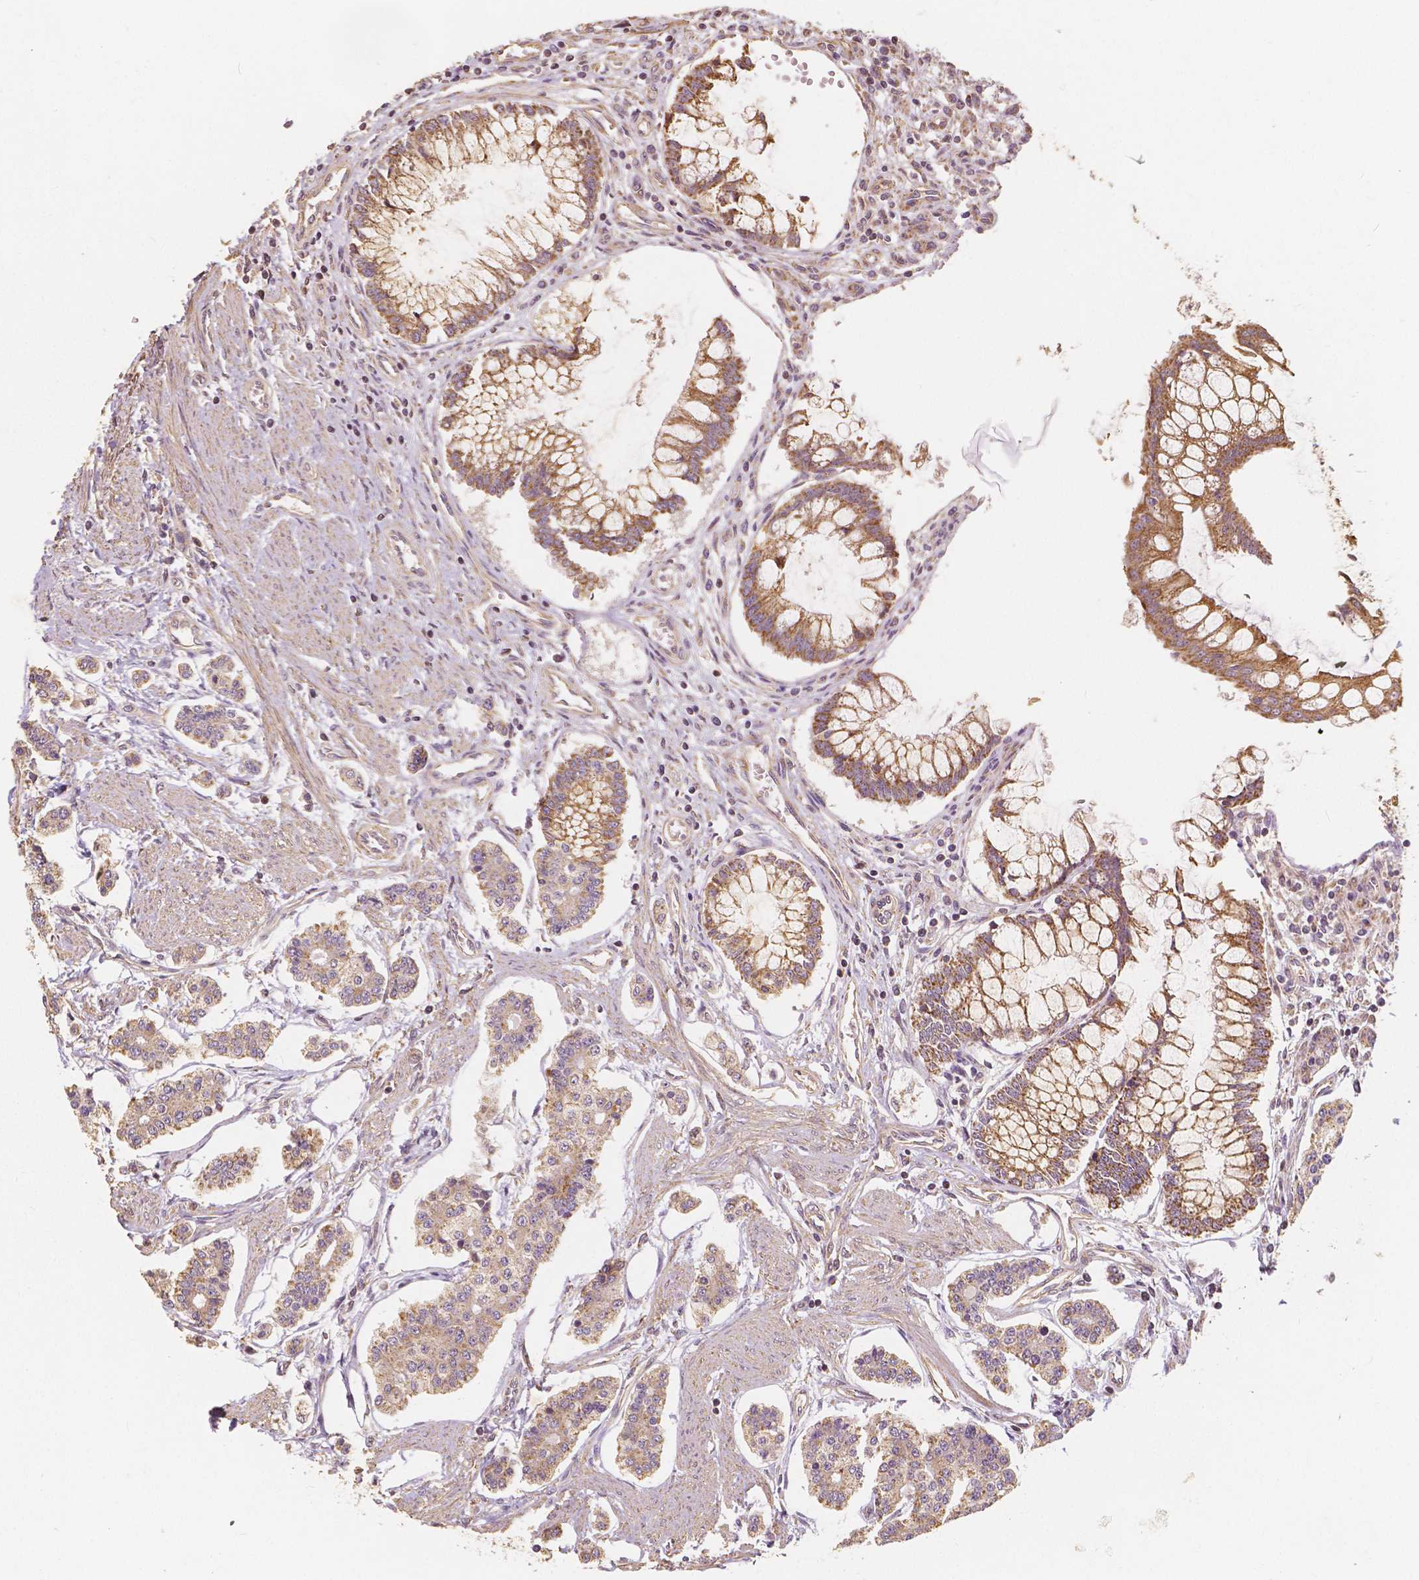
{"staining": {"intensity": "moderate", "quantity": ">75%", "location": "cytoplasmic/membranous"}, "tissue": "carcinoid", "cell_type": "Tumor cells", "image_type": "cancer", "snomed": [{"axis": "morphology", "description": "Carcinoid, malignant, NOS"}, {"axis": "topography", "description": "Small intestine"}], "caption": "Immunohistochemistry (IHC) (DAB (3,3'-diaminobenzidine)) staining of carcinoid displays moderate cytoplasmic/membranous protein staining in approximately >75% of tumor cells. Using DAB (brown) and hematoxylin (blue) stains, captured at high magnification using brightfield microscopy.", "gene": "PEX26", "patient": {"sex": "female", "age": 65}}